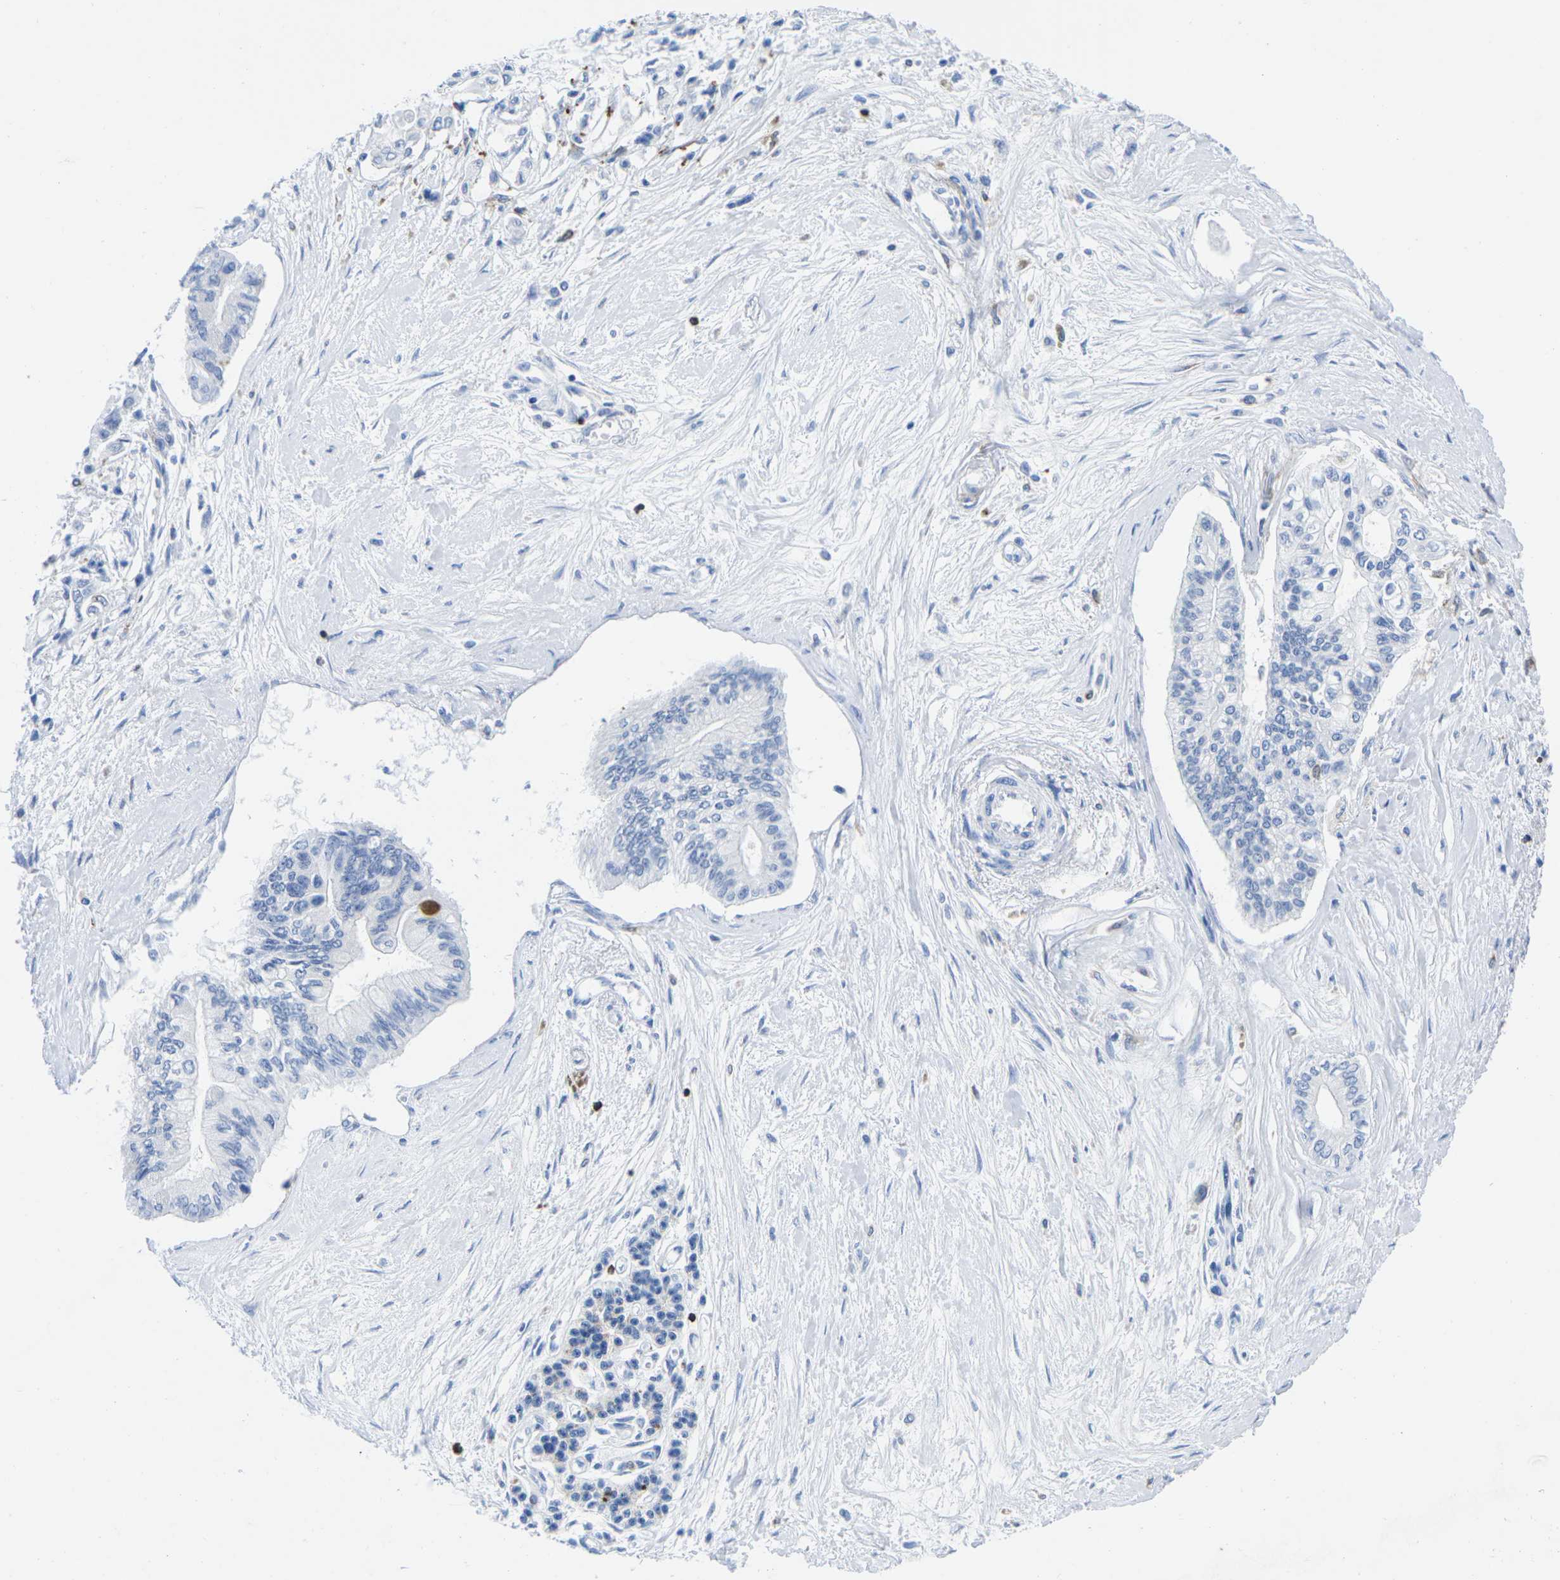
{"staining": {"intensity": "negative", "quantity": "none", "location": "none"}, "tissue": "pancreatic cancer", "cell_type": "Tumor cells", "image_type": "cancer", "snomed": [{"axis": "morphology", "description": "Adenocarcinoma, NOS"}, {"axis": "topography", "description": "Pancreas"}], "caption": "Adenocarcinoma (pancreatic) stained for a protein using IHC reveals no positivity tumor cells.", "gene": "CTSW", "patient": {"sex": "female", "age": 77}}